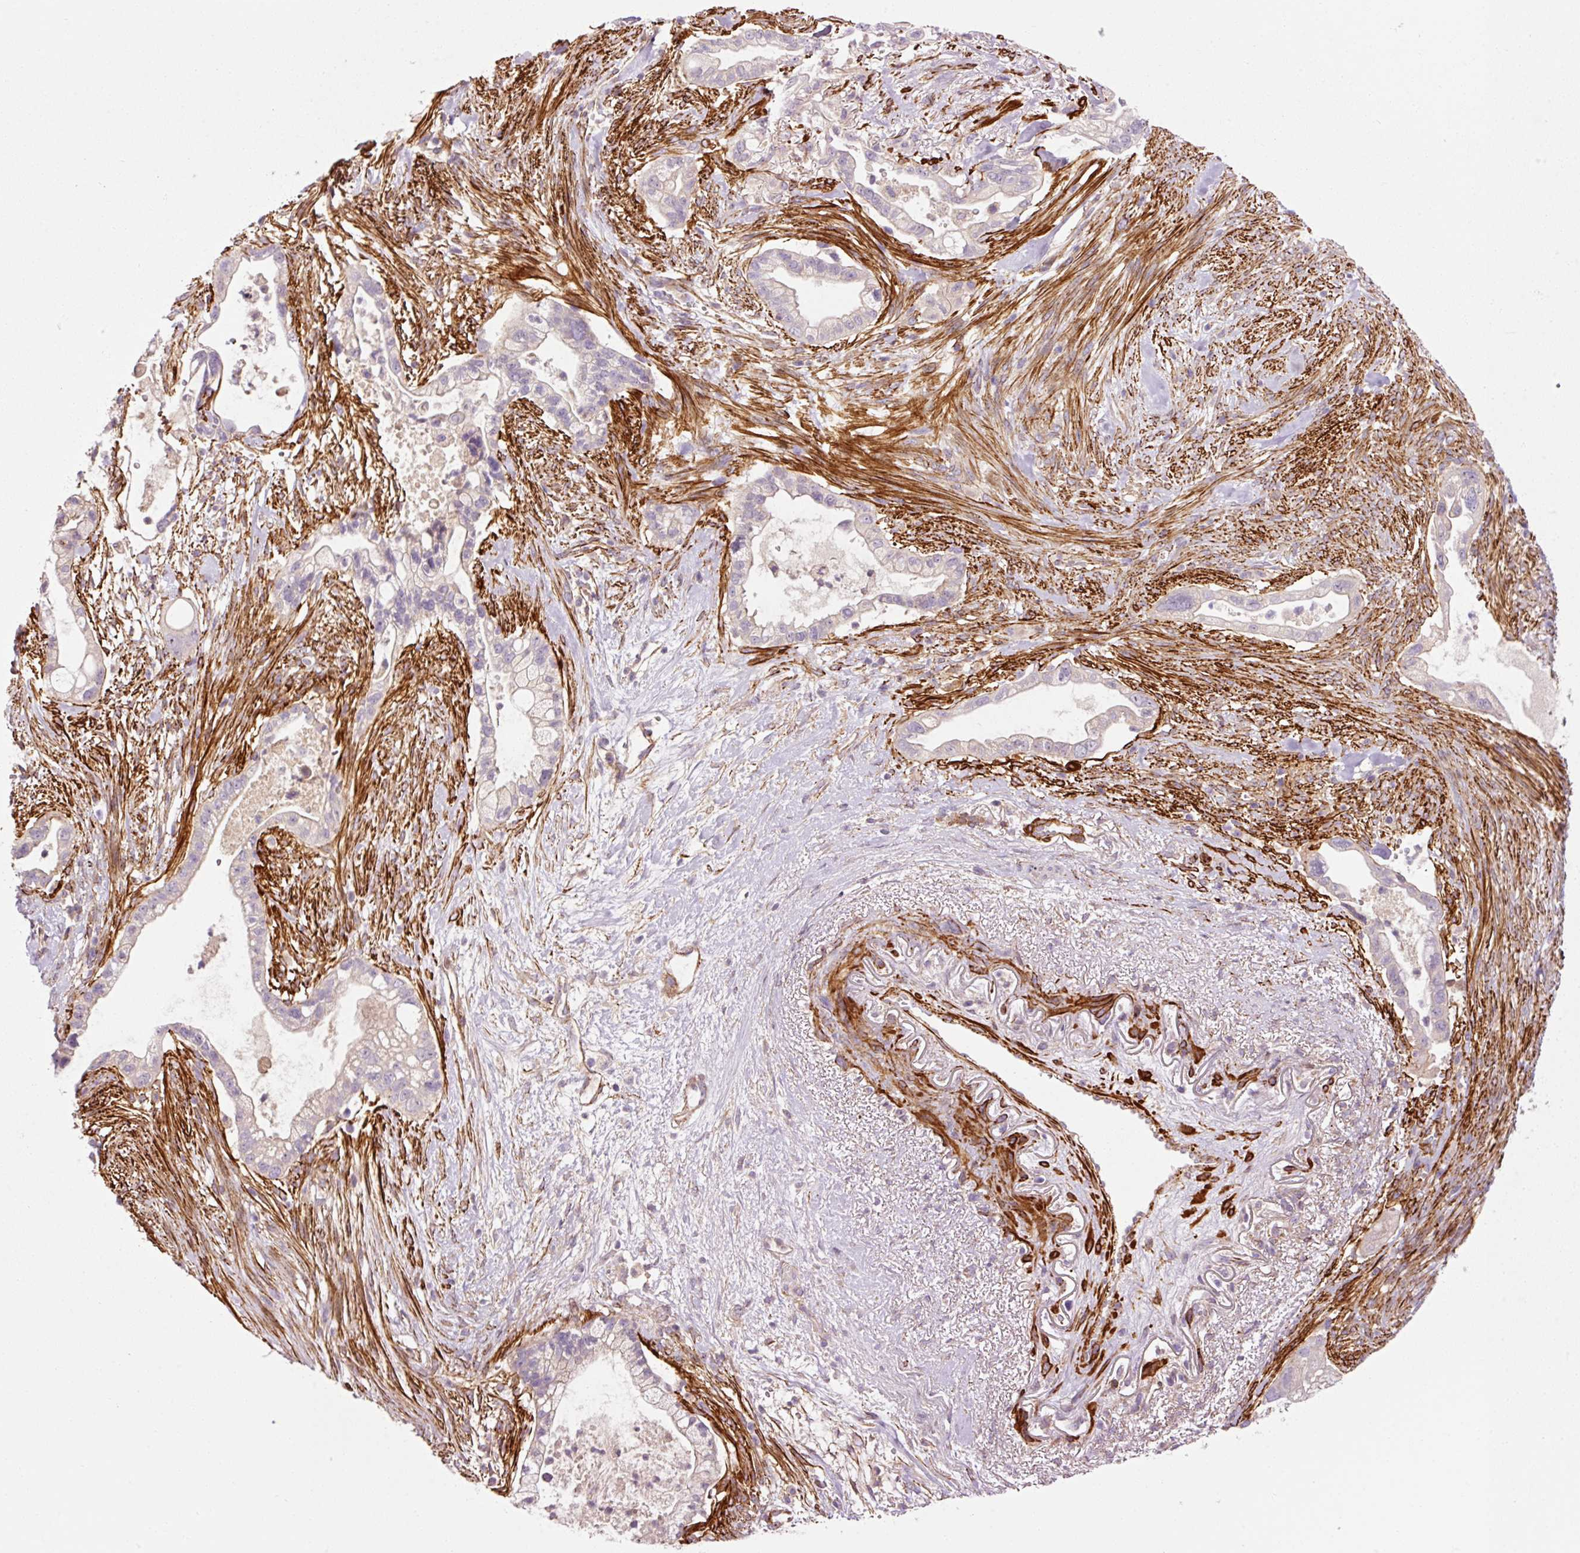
{"staining": {"intensity": "negative", "quantity": "none", "location": "none"}, "tissue": "pancreatic cancer", "cell_type": "Tumor cells", "image_type": "cancer", "snomed": [{"axis": "morphology", "description": "Adenocarcinoma, NOS"}, {"axis": "topography", "description": "Pancreas"}], "caption": "Tumor cells are negative for protein expression in human adenocarcinoma (pancreatic).", "gene": "ANKRD20A1", "patient": {"sex": "male", "age": 44}}